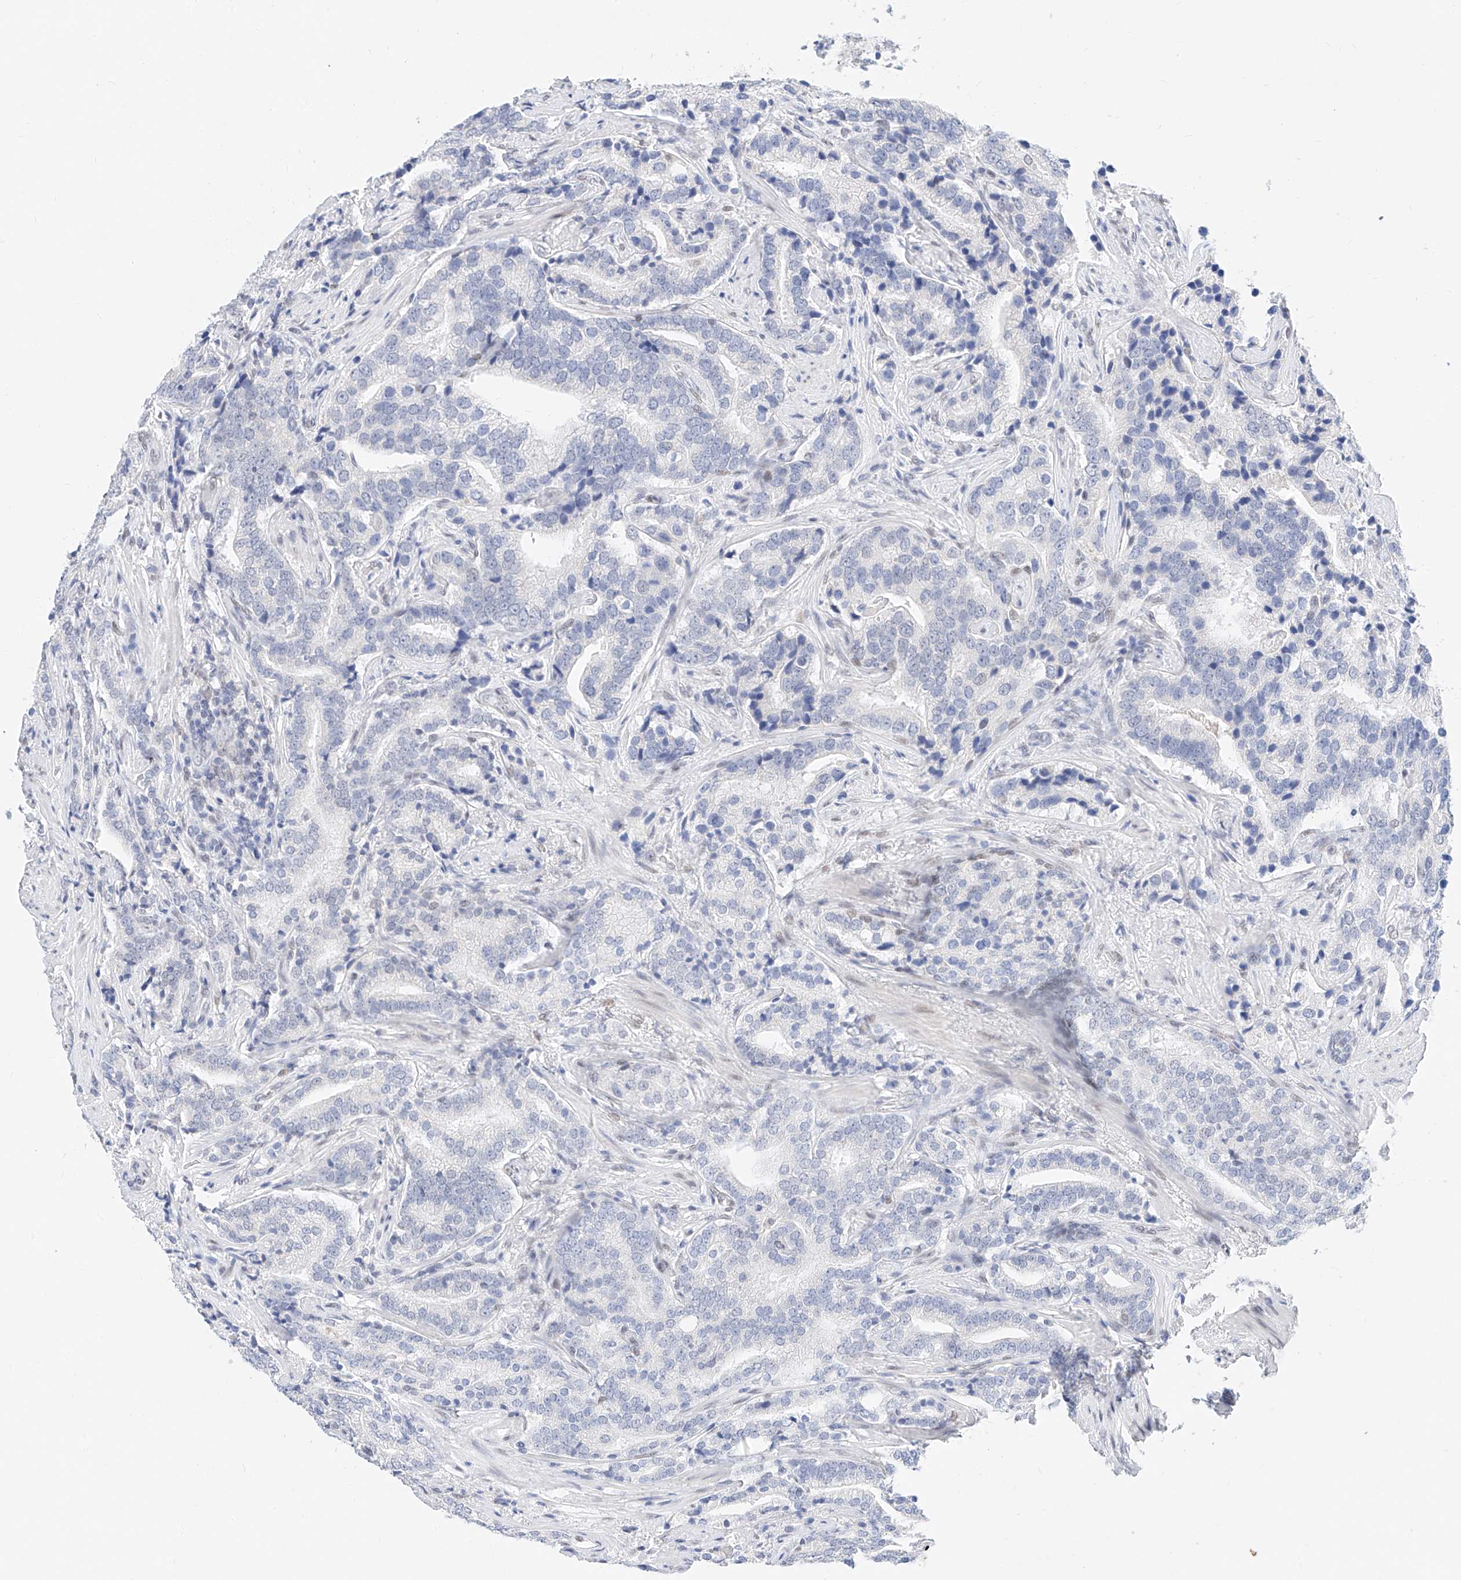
{"staining": {"intensity": "negative", "quantity": "none", "location": "none"}, "tissue": "prostate cancer", "cell_type": "Tumor cells", "image_type": "cancer", "snomed": [{"axis": "morphology", "description": "Adenocarcinoma, High grade"}, {"axis": "topography", "description": "Prostate"}], "caption": "DAB immunohistochemical staining of prostate cancer (adenocarcinoma (high-grade)) displays no significant positivity in tumor cells.", "gene": "KCNJ1", "patient": {"sex": "male", "age": 57}}